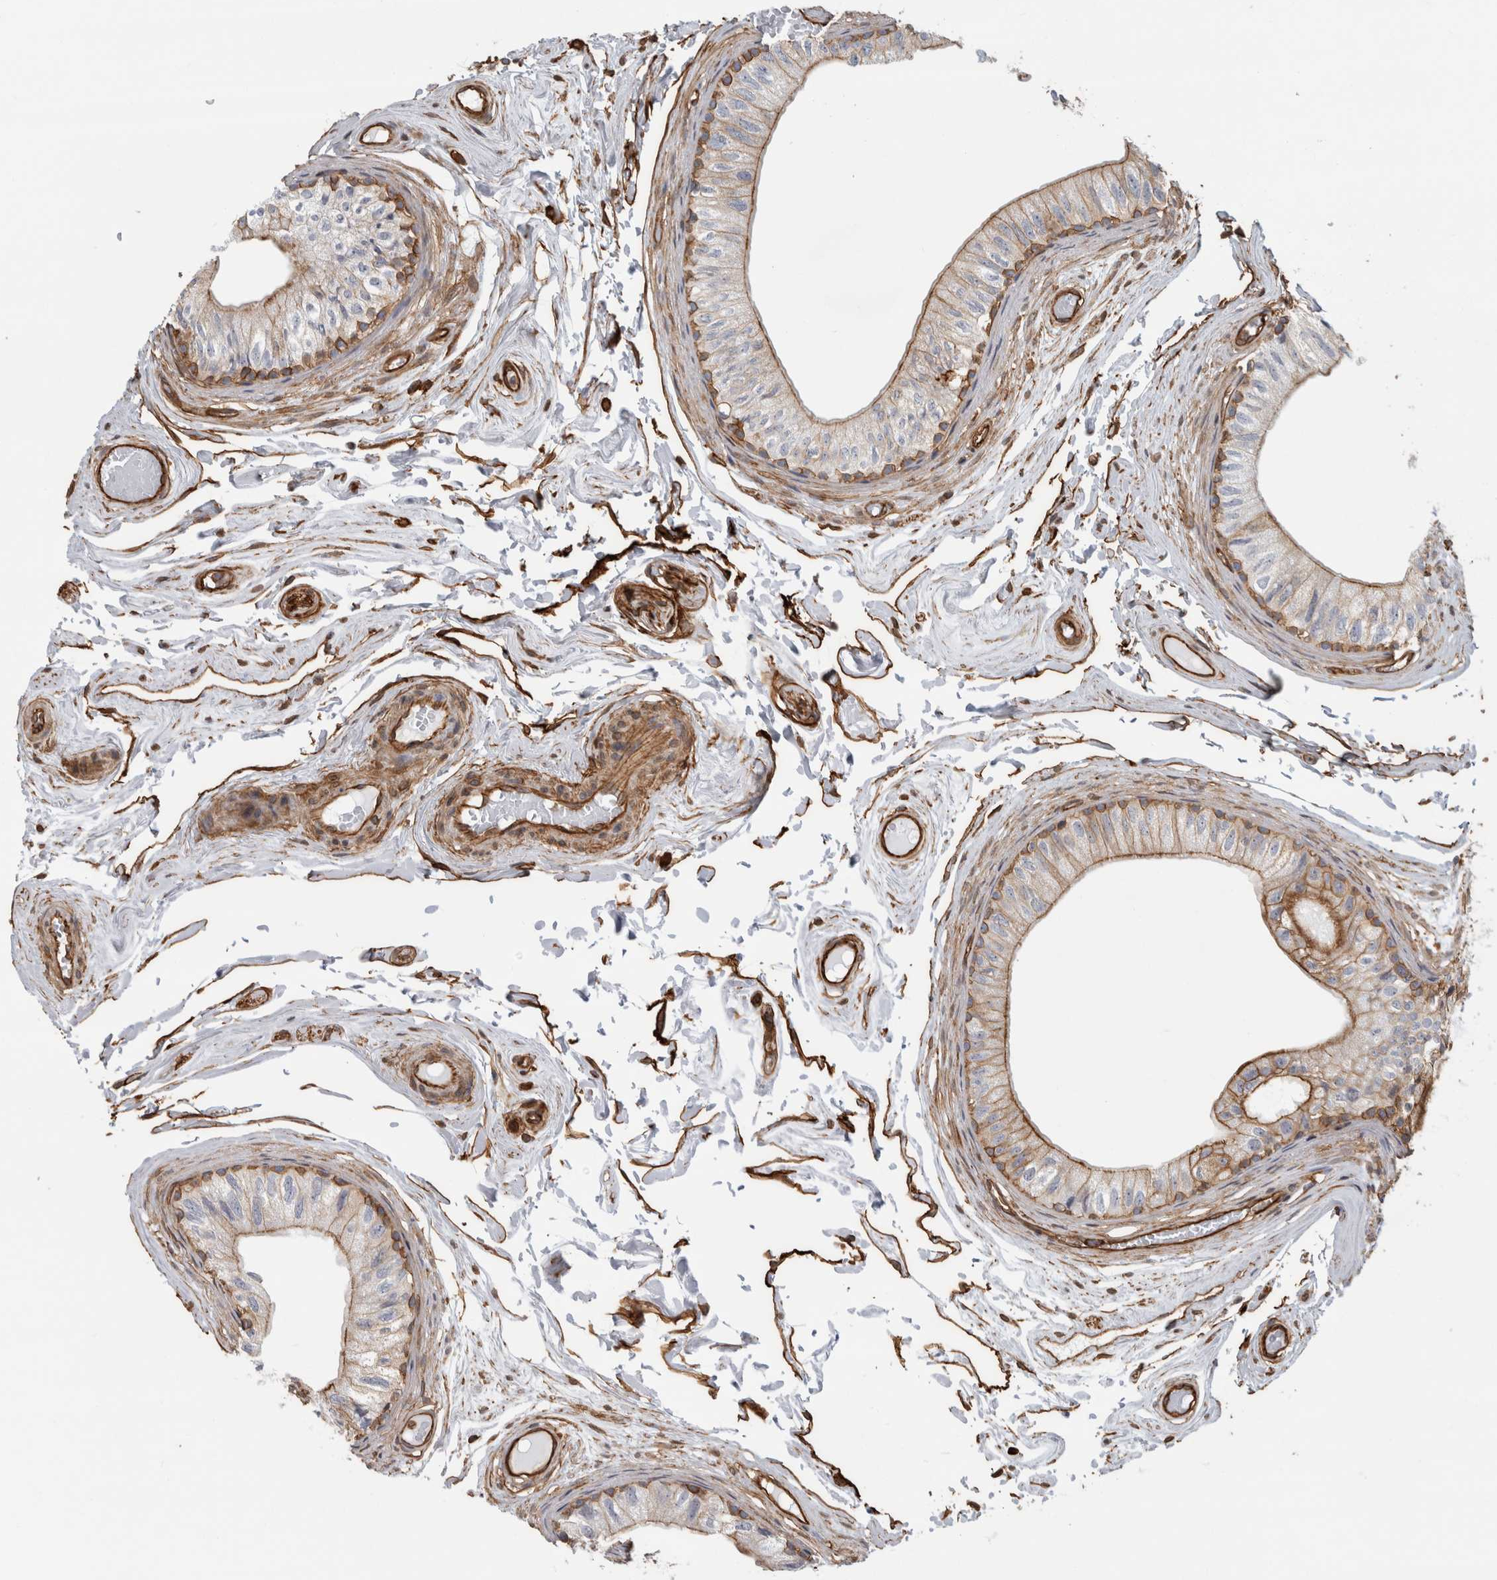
{"staining": {"intensity": "strong", "quantity": "<25%", "location": "cytoplasmic/membranous"}, "tissue": "epididymis", "cell_type": "Glandular cells", "image_type": "normal", "snomed": [{"axis": "morphology", "description": "Normal tissue, NOS"}, {"axis": "topography", "description": "Epididymis"}], "caption": "Immunohistochemistry histopathology image of benign epididymis stained for a protein (brown), which displays medium levels of strong cytoplasmic/membranous expression in approximately <25% of glandular cells.", "gene": "AHNAK", "patient": {"sex": "male", "age": 79}}